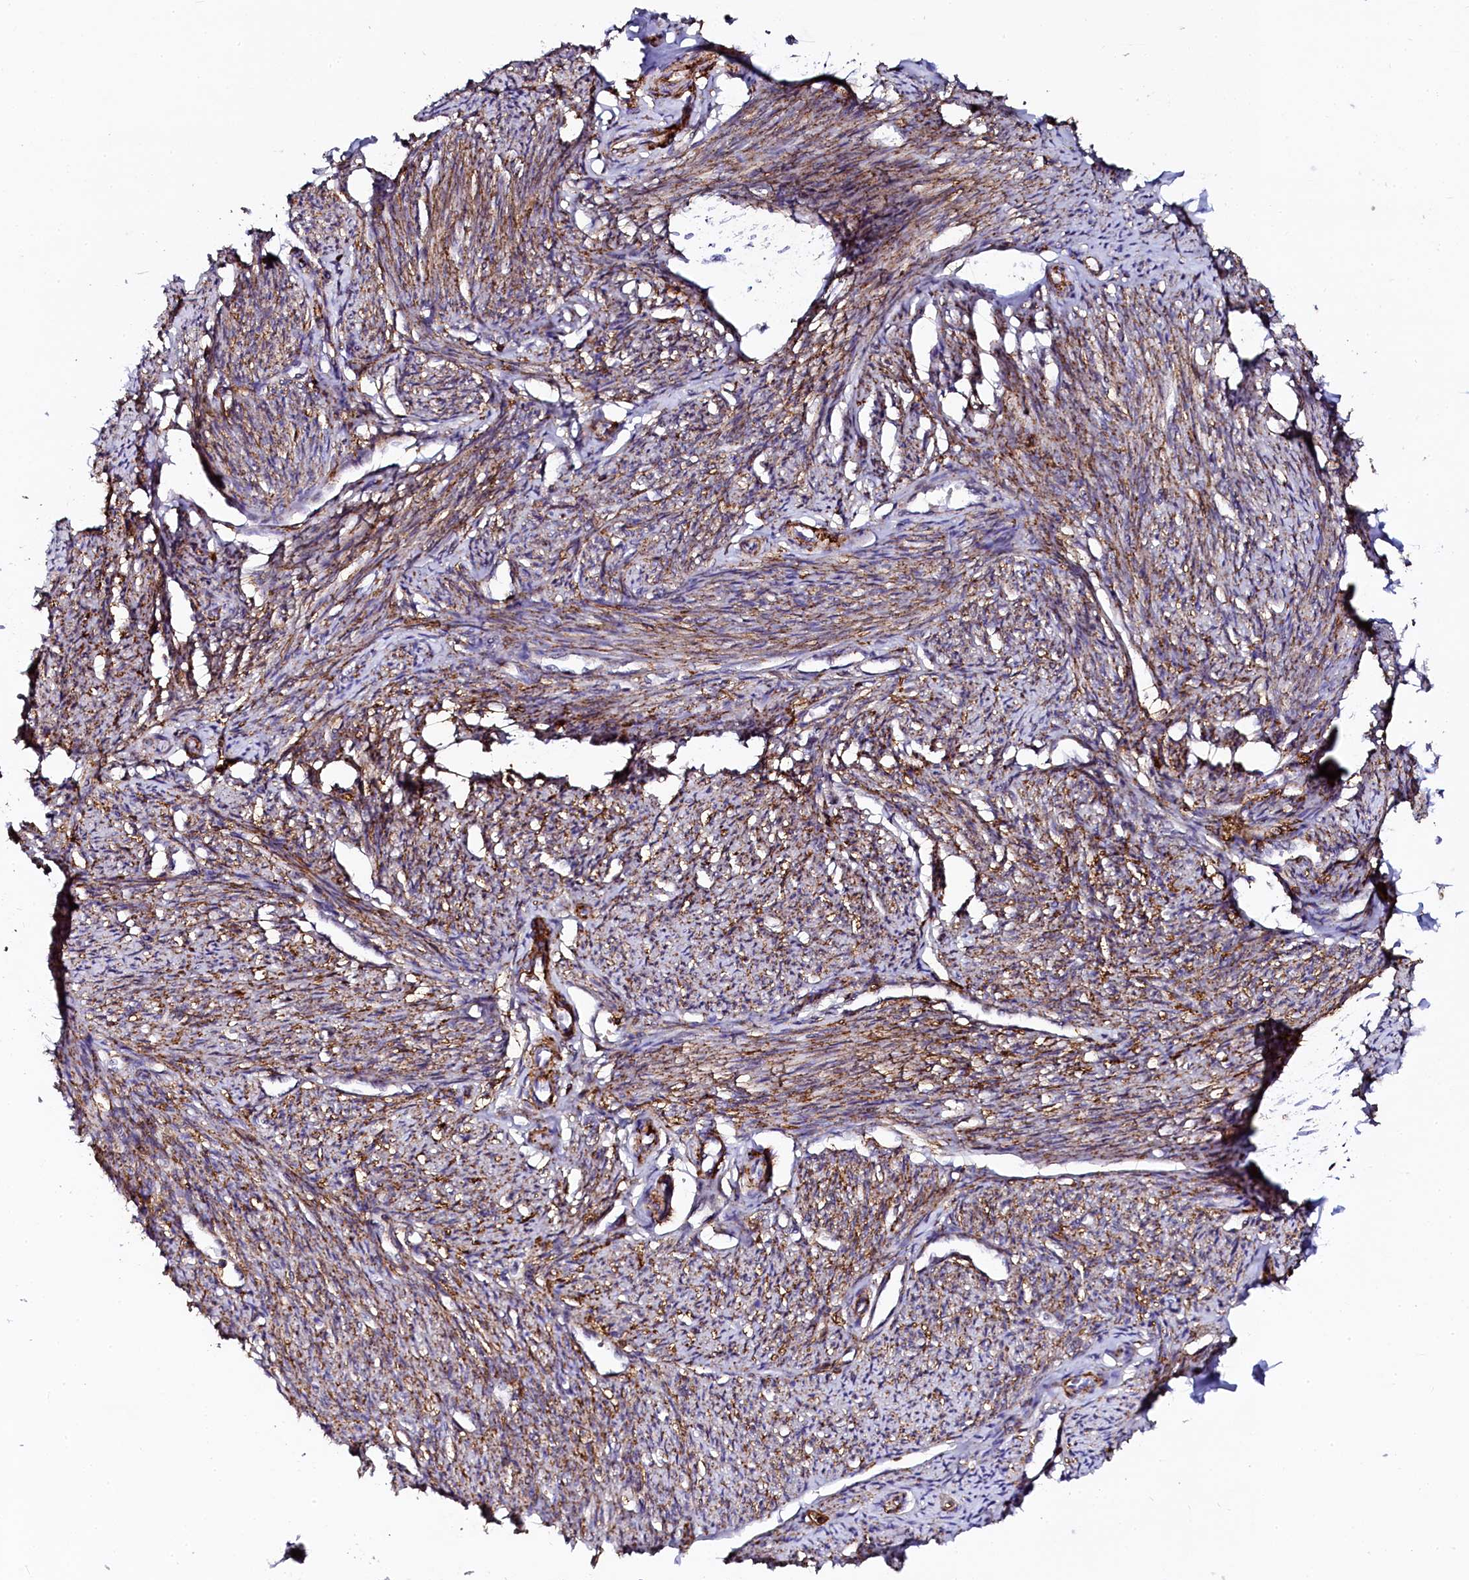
{"staining": {"intensity": "moderate", "quantity": ">75%", "location": "cytoplasmic/membranous"}, "tissue": "smooth muscle", "cell_type": "Smooth muscle cells", "image_type": "normal", "snomed": [{"axis": "morphology", "description": "Normal tissue, NOS"}, {"axis": "topography", "description": "Smooth muscle"}, {"axis": "topography", "description": "Uterus"}], "caption": "IHC (DAB (3,3'-diaminobenzidine)) staining of normal smooth muscle exhibits moderate cytoplasmic/membranous protein staining in about >75% of smooth muscle cells. (Brightfield microscopy of DAB IHC at high magnification).", "gene": "AAAS", "patient": {"sex": "female", "age": 59}}